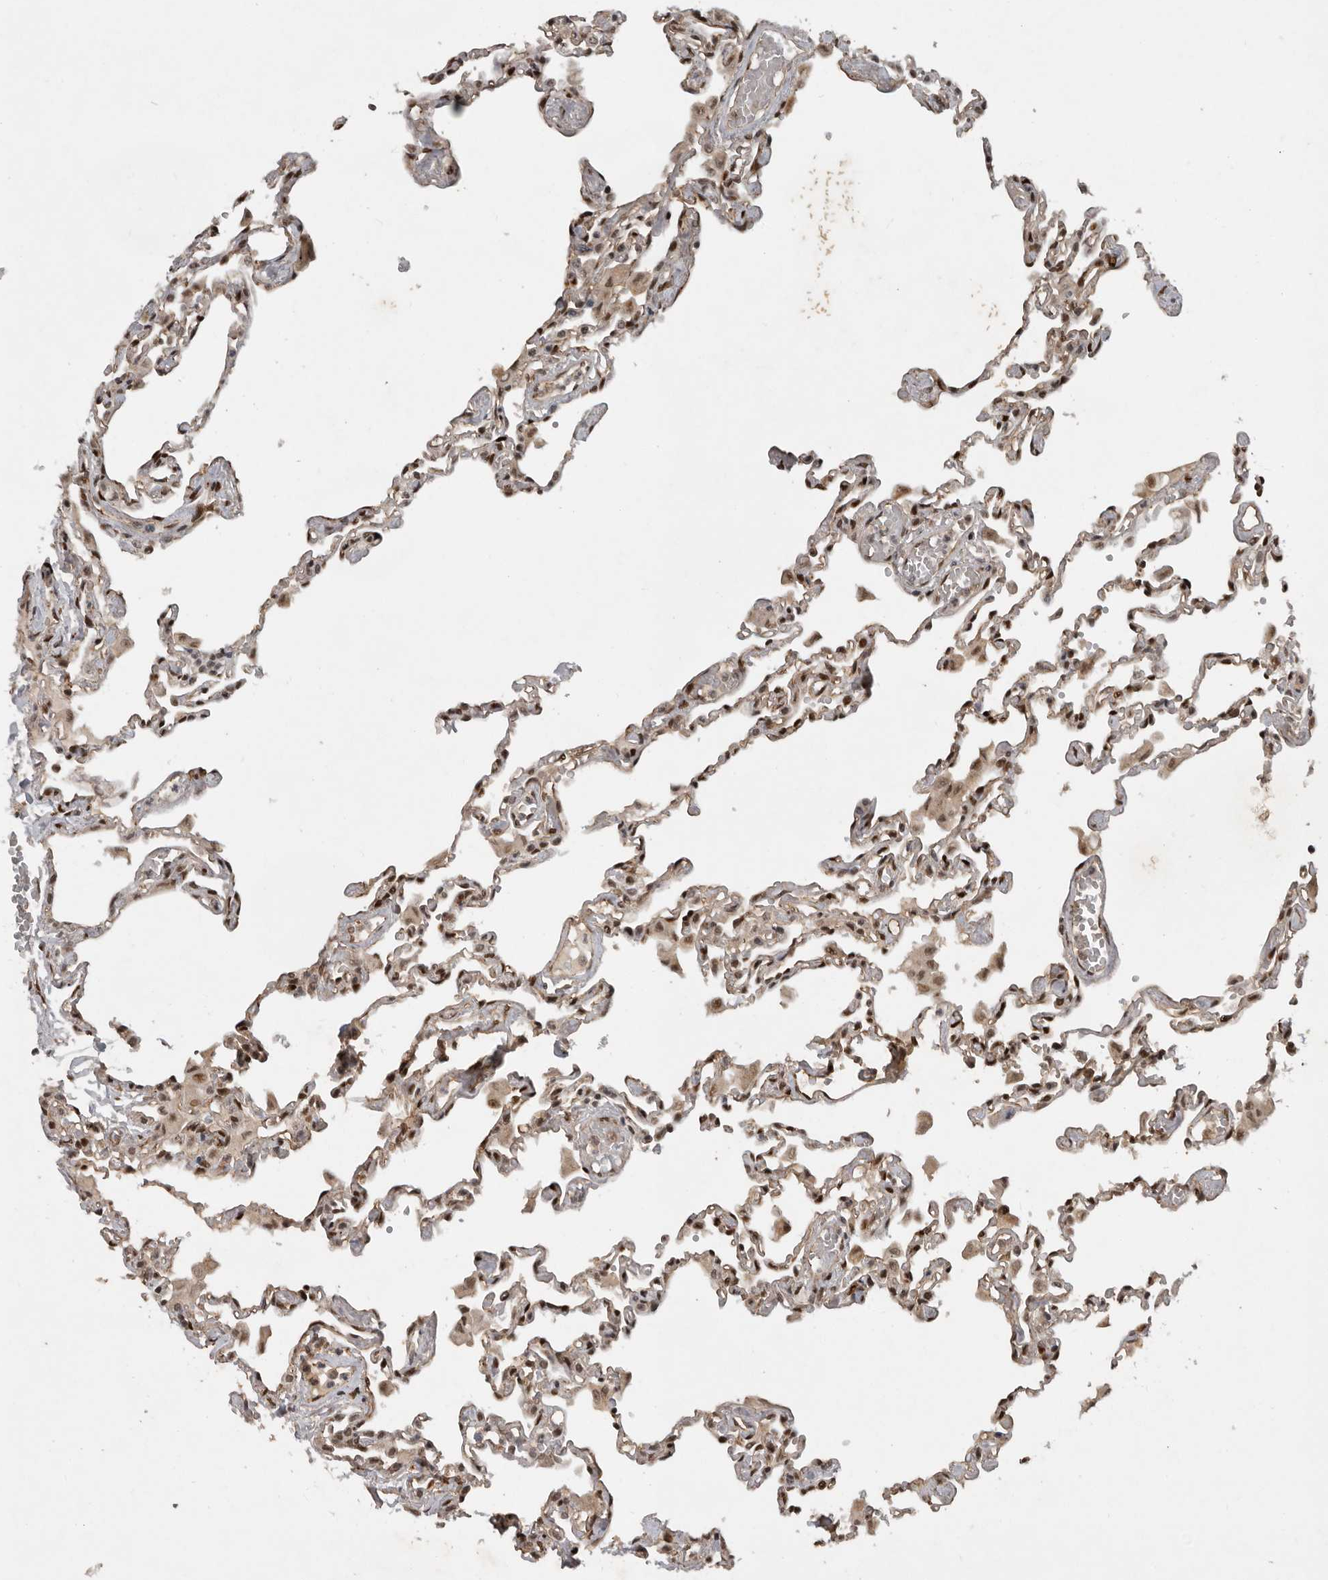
{"staining": {"intensity": "moderate", "quantity": ">75%", "location": "nuclear"}, "tissue": "lung", "cell_type": "Alveolar cells", "image_type": "normal", "snomed": [{"axis": "morphology", "description": "Normal tissue, NOS"}, {"axis": "topography", "description": "Bronchus"}, {"axis": "topography", "description": "Lung"}], "caption": "Immunohistochemistry micrograph of unremarkable lung: lung stained using immunohistochemistry exhibits medium levels of moderate protein expression localized specifically in the nuclear of alveolar cells, appearing as a nuclear brown color.", "gene": "CDC27", "patient": {"sex": "female", "age": 49}}